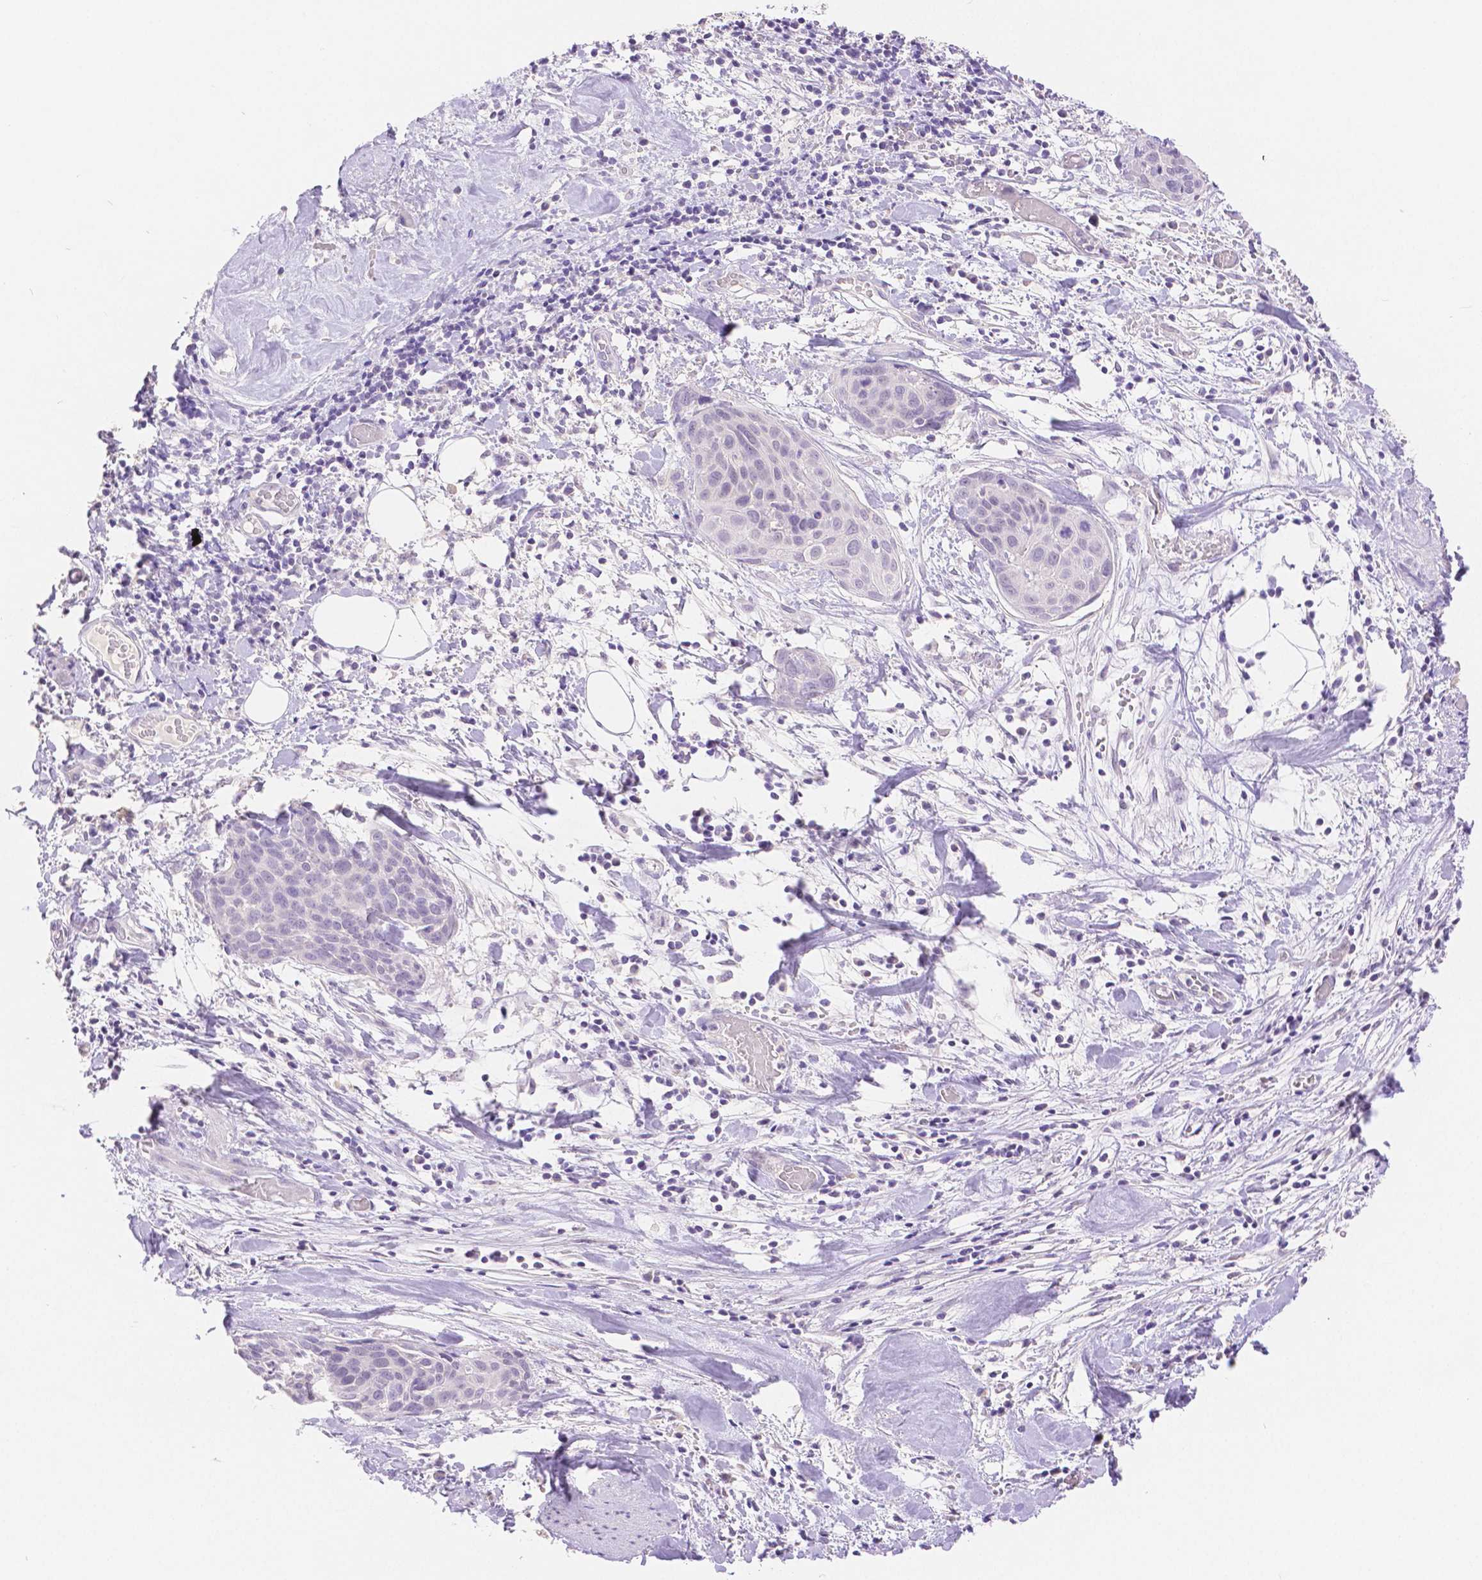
{"staining": {"intensity": "negative", "quantity": "none", "location": "none"}, "tissue": "cervical cancer", "cell_type": "Tumor cells", "image_type": "cancer", "snomed": [{"axis": "morphology", "description": "Squamous cell carcinoma, NOS"}, {"axis": "topography", "description": "Cervix"}], "caption": "DAB immunohistochemical staining of human cervical cancer displays no significant expression in tumor cells.", "gene": "HNF1B", "patient": {"sex": "female", "age": 39}}